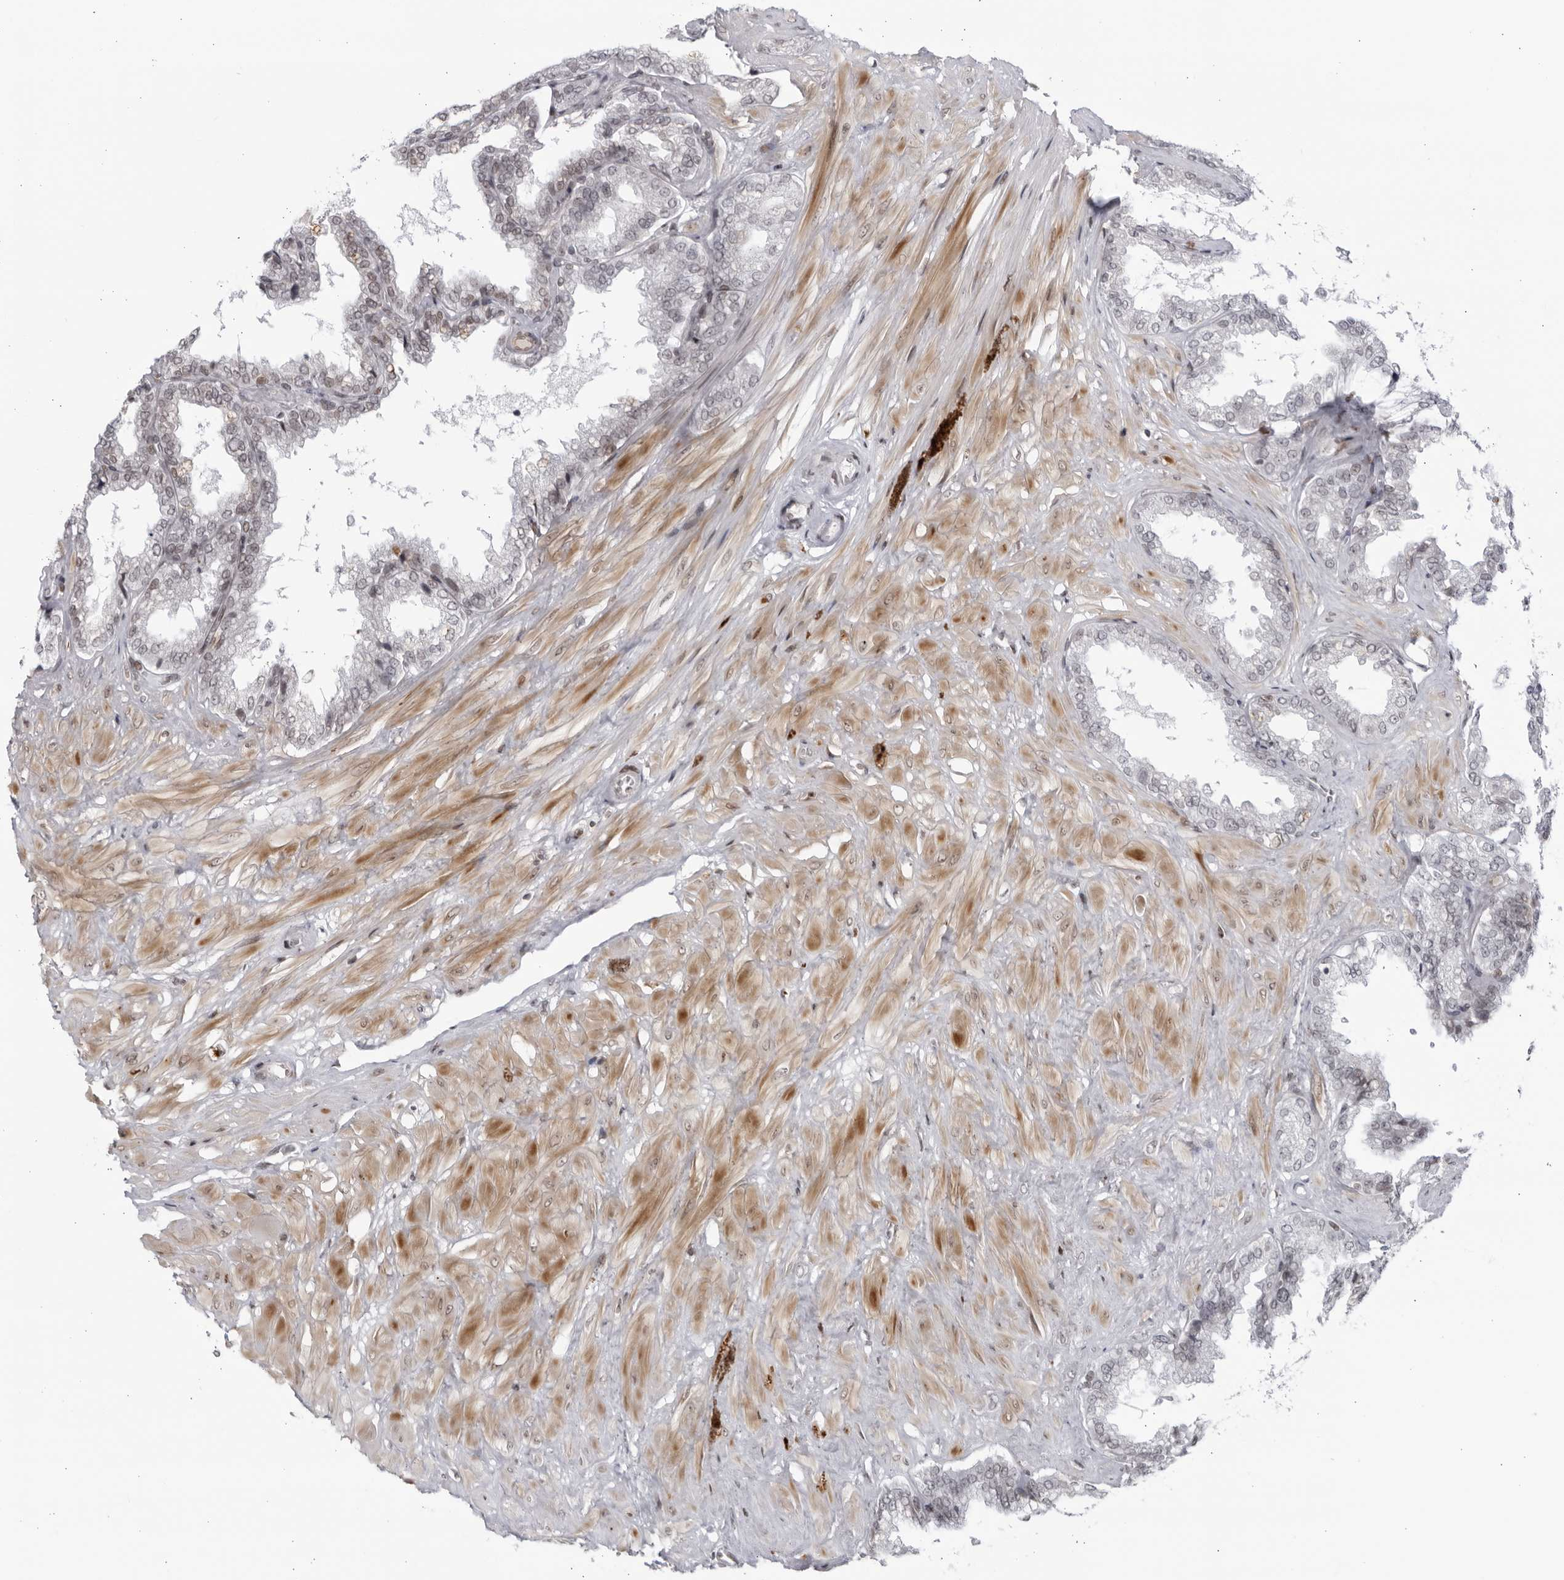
{"staining": {"intensity": "negative", "quantity": "none", "location": "none"}, "tissue": "seminal vesicle", "cell_type": "Glandular cells", "image_type": "normal", "snomed": [{"axis": "morphology", "description": "Normal tissue, NOS"}, {"axis": "topography", "description": "Seminal veicle"}], "caption": "Immunohistochemistry (IHC) of unremarkable seminal vesicle reveals no expression in glandular cells.", "gene": "DTL", "patient": {"sex": "male", "age": 46}}